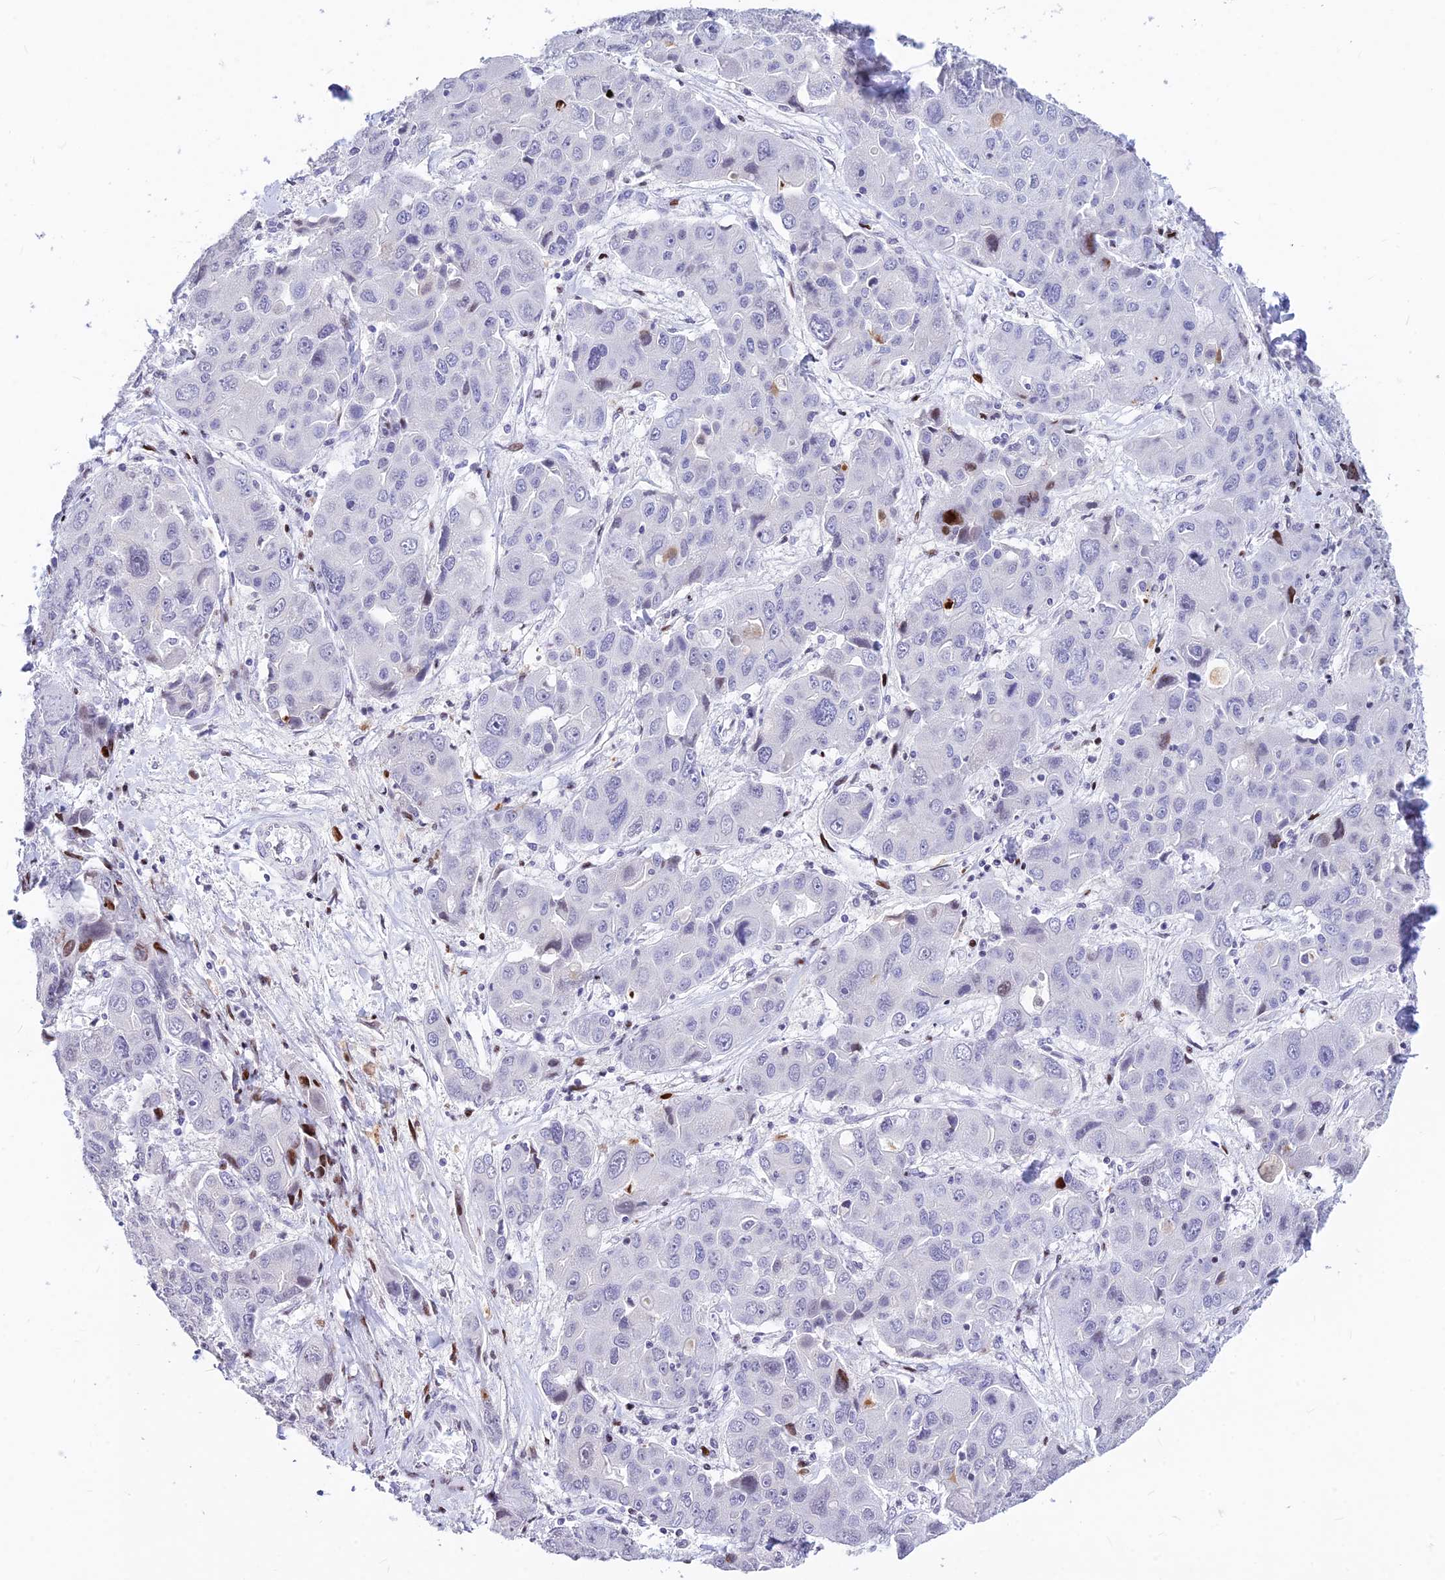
{"staining": {"intensity": "moderate", "quantity": "<25%", "location": "nuclear"}, "tissue": "liver cancer", "cell_type": "Tumor cells", "image_type": "cancer", "snomed": [{"axis": "morphology", "description": "Cholangiocarcinoma"}, {"axis": "topography", "description": "Liver"}], "caption": "Tumor cells exhibit low levels of moderate nuclear expression in about <25% of cells in liver cancer (cholangiocarcinoma). (DAB IHC with brightfield microscopy, high magnification).", "gene": "PRPS1", "patient": {"sex": "male", "age": 67}}